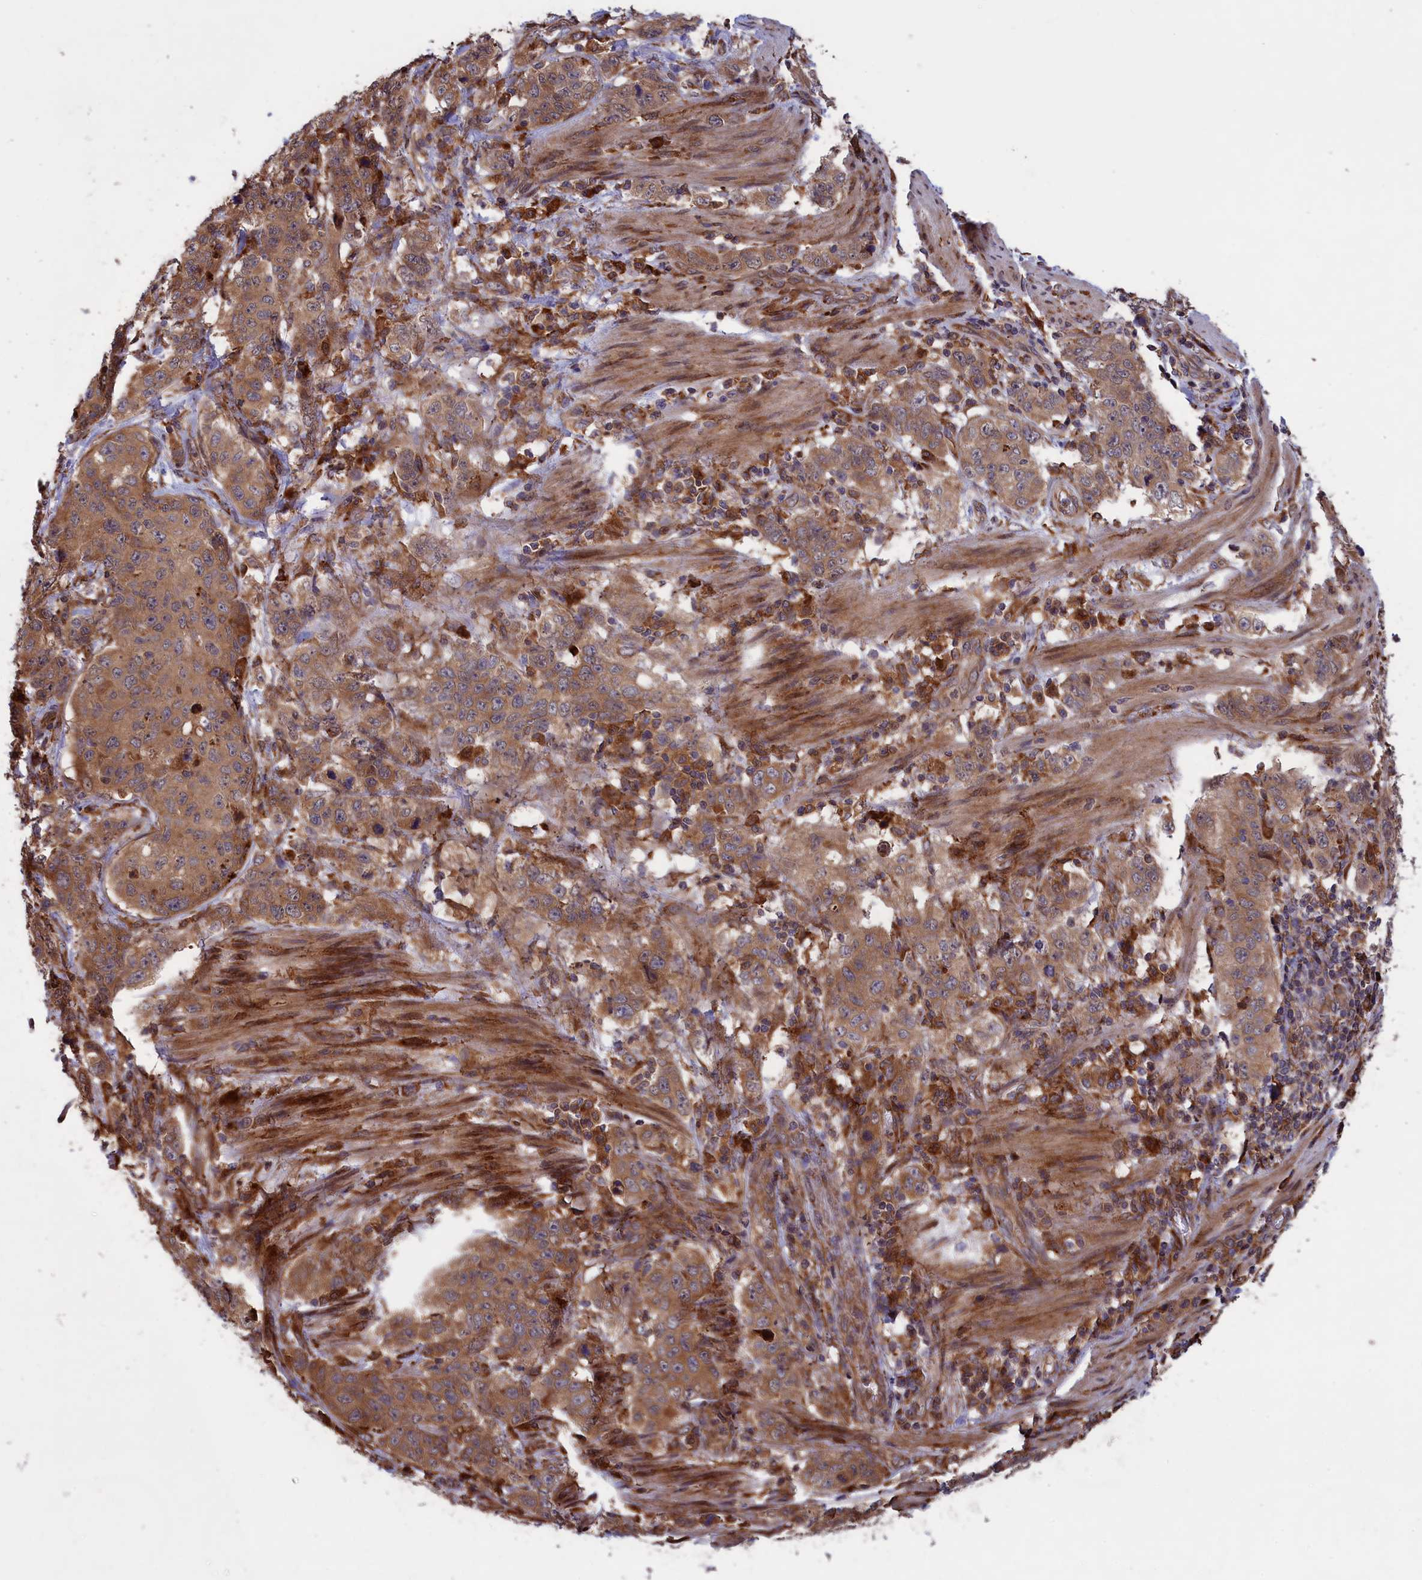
{"staining": {"intensity": "moderate", "quantity": ">75%", "location": "cytoplasmic/membranous"}, "tissue": "stomach cancer", "cell_type": "Tumor cells", "image_type": "cancer", "snomed": [{"axis": "morphology", "description": "Adenocarcinoma, NOS"}, {"axis": "topography", "description": "Stomach"}], "caption": "DAB (3,3'-diaminobenzidine) immunohistochemical staining of human adenocarcinoma (stomach) displays moderate cytoplasmic/membranous protein expression in approximately >75% of tumor cells.", "gene": "PLA2G4C", "patient": {"sex": "male", "age": 48}}